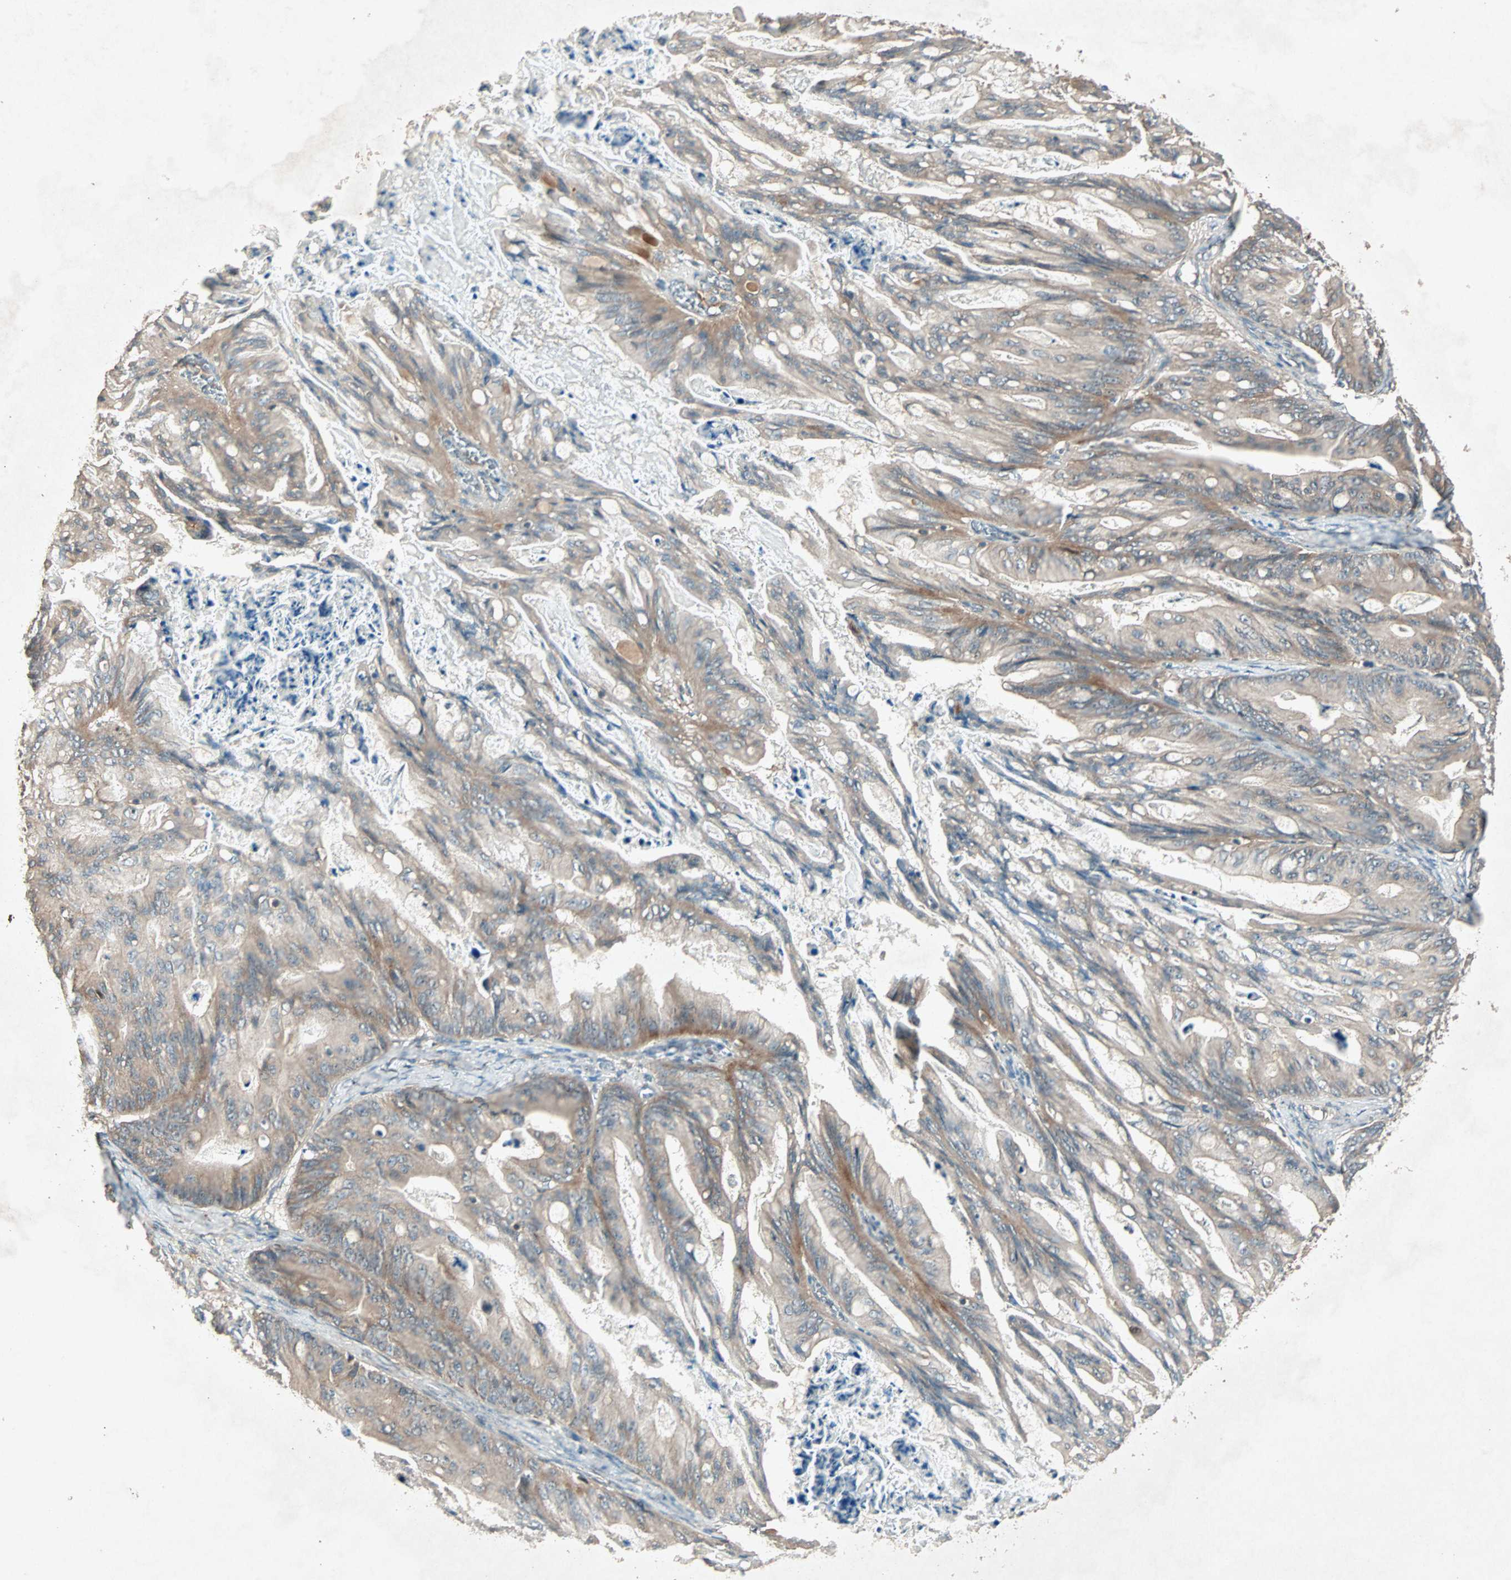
{"staining": {"intensity": "weak", "quantity": "25%-75%", "location": "cytoplasmic/membranous"}, "tissue": "ovarian cancer", "cell_type": "Tumor cells", "image_type": "cancer", "snomed": [{"axis": "morphology", "description": "Cystadenocarcinoma, mucinous, NOS"}, {"axis": "topography", "description": "Ovary"}], "caption": "DAB immunohistochemical staining of mucinous cystadenocarcinoma (ovarian) displays weak cytoplasmic/membranous protein positivity in approximately 25%-75% of tumor cells.", "gene": "SDSL", "patient": {"sex": "female", "age": 37}}